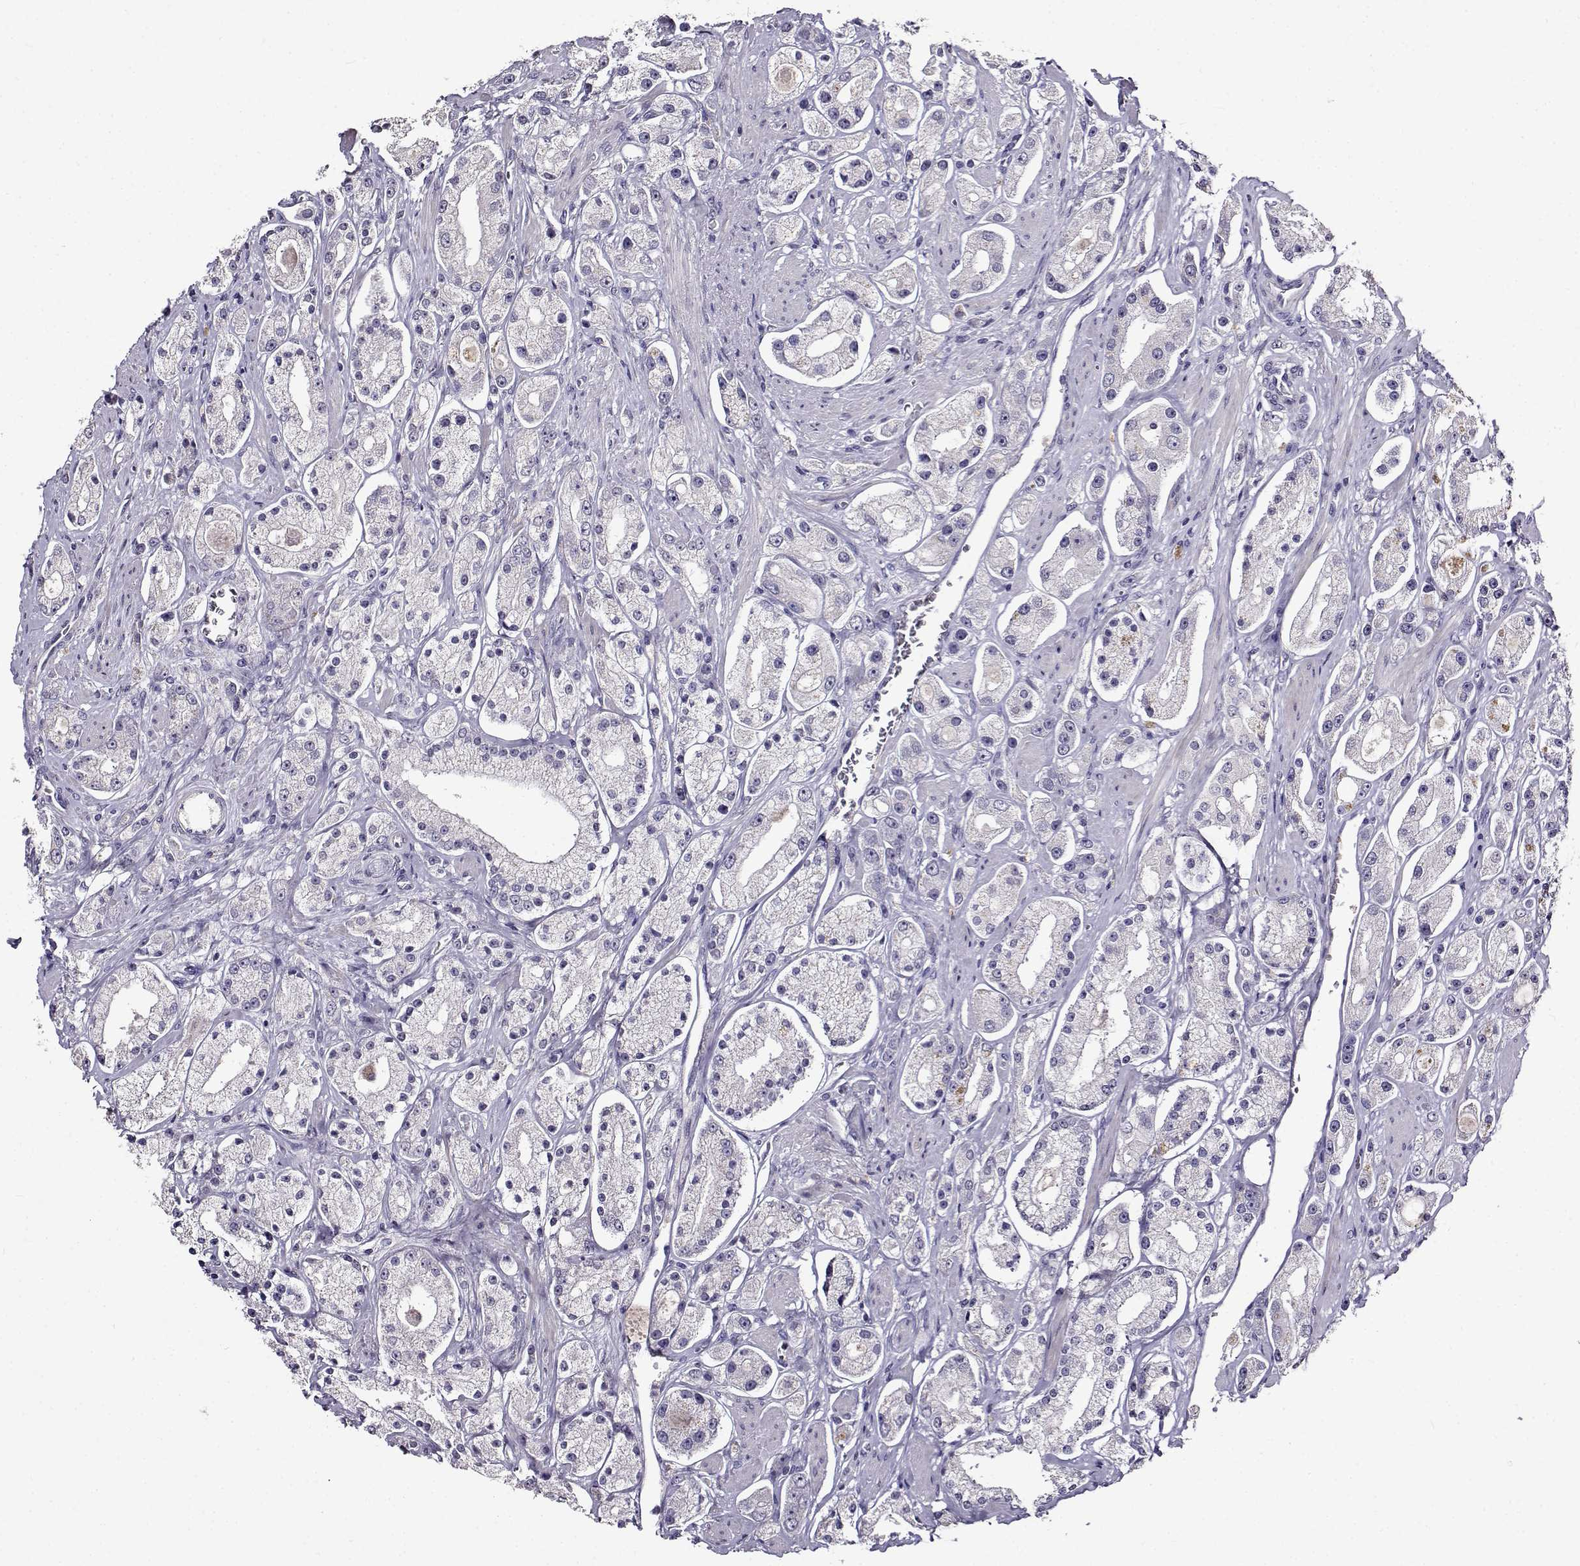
{"staining": {"intensity": "negative", "quantity": "none", "location": "none"}, "tissue": "prostate cancer", "cell_type": "Tumor cells", "image_type": "cancer", "snomed": [{"axis": "morphology", "description": "Adenocarcinoma, High grade"}, {"axis": "topography", "description": "Prostate"}], "caption": "This histopathology image is of prostate cancer stained with IHC to label a protein in brown with the nuclei are counter-stained blue. There is no staining in tumor cells. (Stains: DAB immunohistochemistry with hematoxylin counter stain, Microscopy: brightfield microscopy at high magnification).", "gene": "PAEP", "patient": {"sex": "male", "age": 67}}